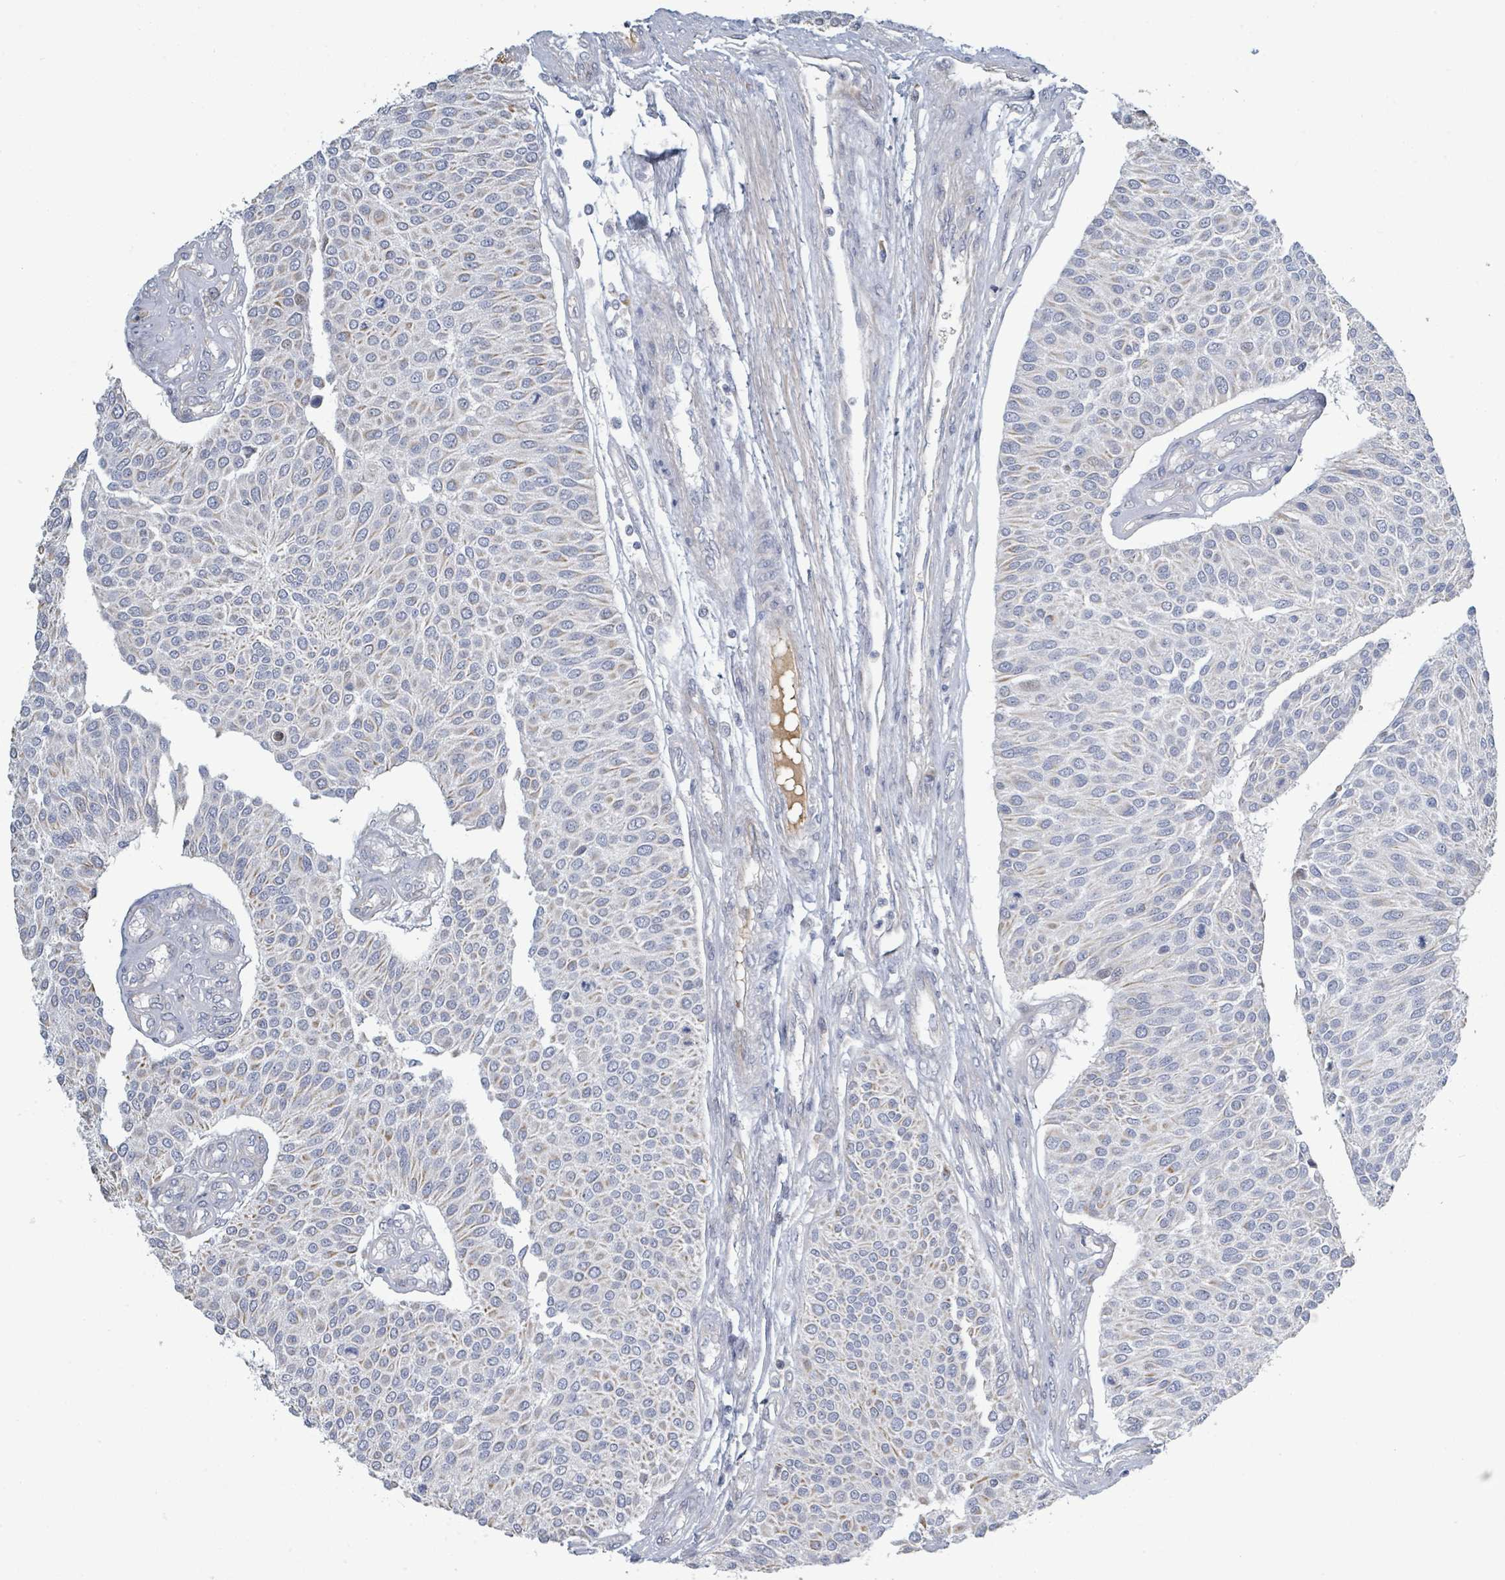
{"staining": {"intensity": "negative", "quantity": "none", "location": "none"}, "tissue": "urothelial cancer", "cell_type": "Tumor cells", "image_type": "cancer", "snomed": [{"axis": "morphology", "description": "Urothelial carcinoma, NOS"}, {"axis": "topography", "description": "Urinary bladder"}], "caption": "Immunohistochemical staining of urothelial cancer exhibits no significant expression in tumor cells.", "gene": "RAB33B", "patient": {"sex": "male", "age": 55}}